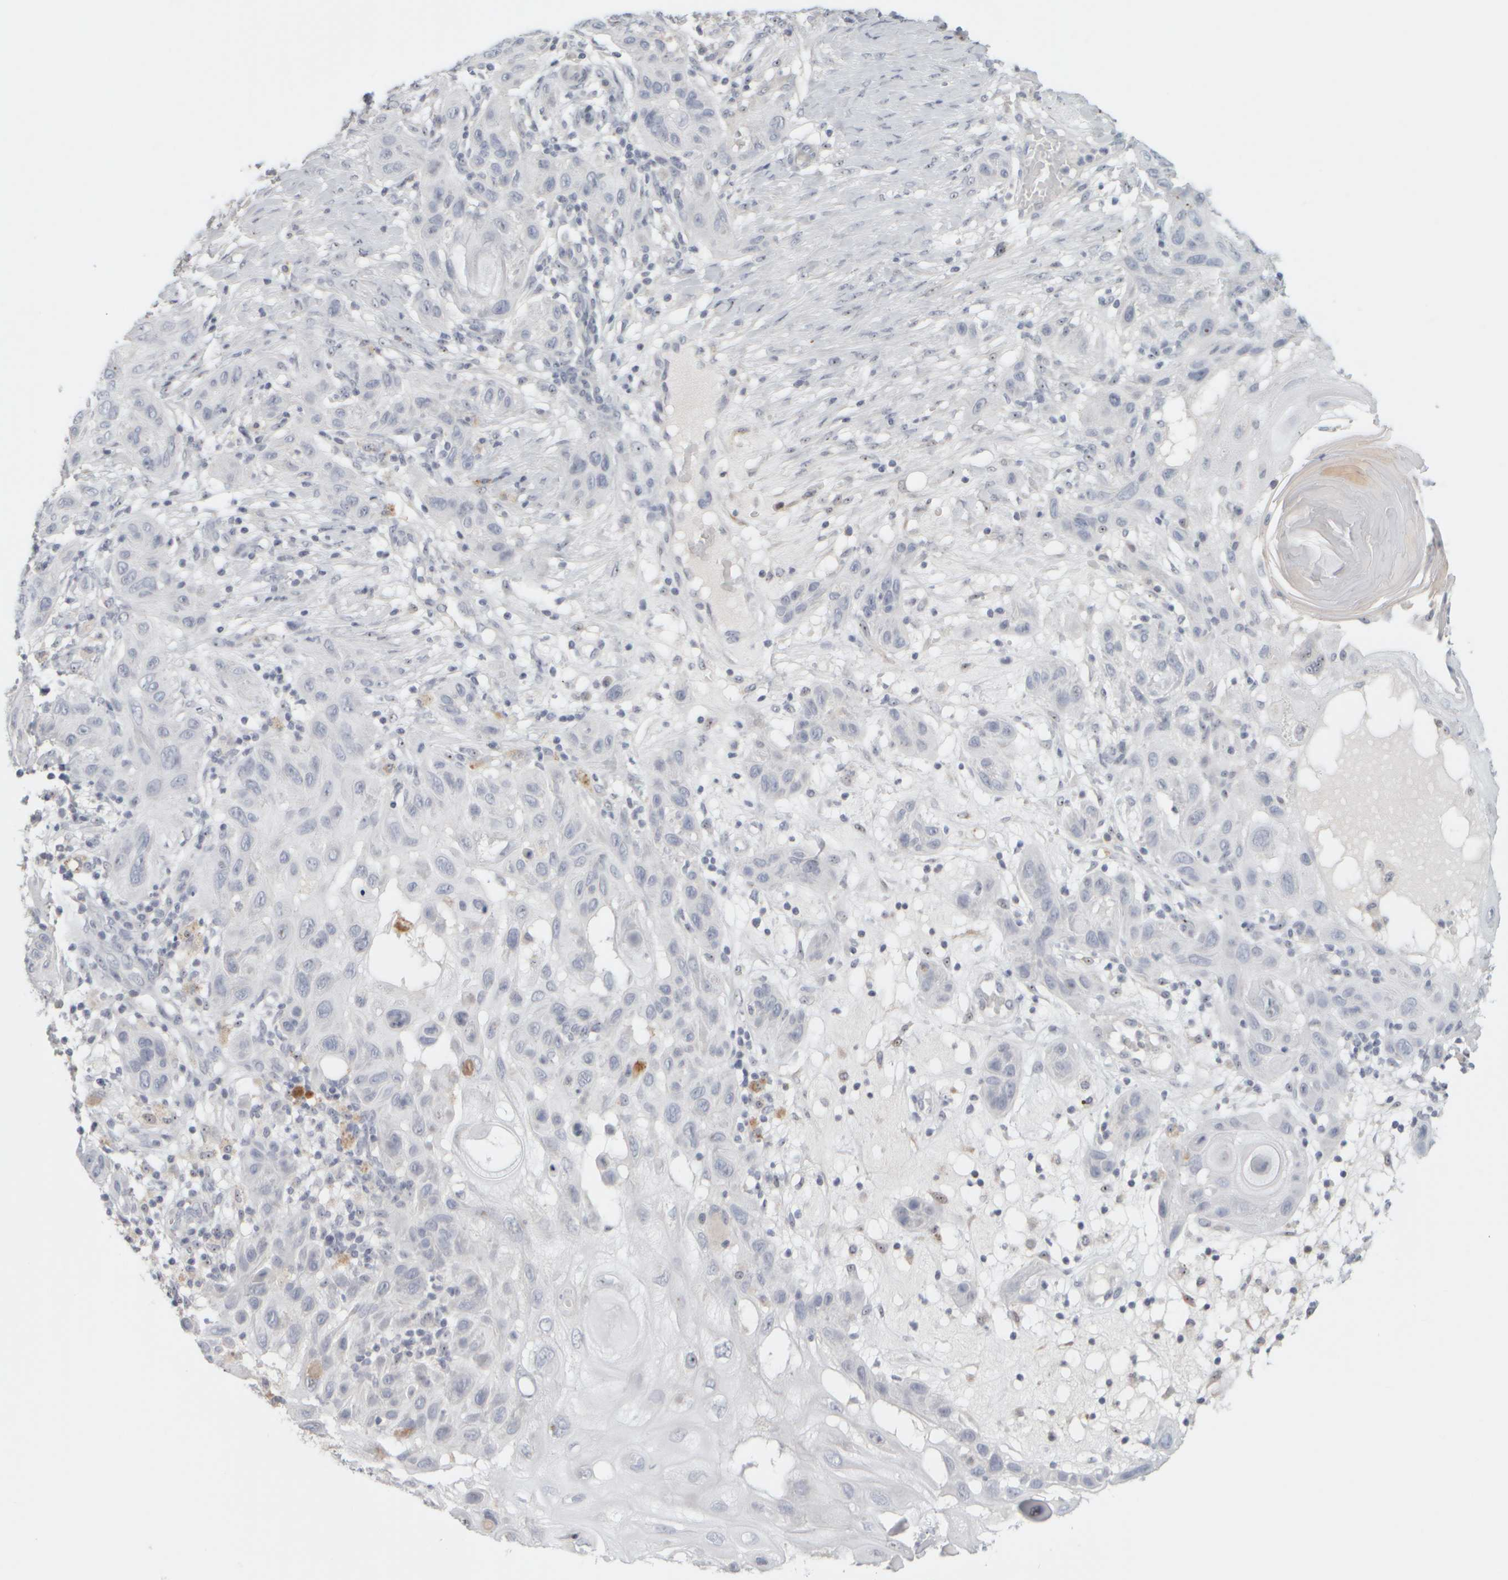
{"staining": {"intensity": "moderate", "quantity": "<25%", "location": "nuclear"}, "tissue": "skin cancer", "cell_type": "Tumor cells", "image_type": "cancer", "snomed": [{"axis": "morphology", "description": "Squamous cell carcinoma, NOS"}, {"axis": "topography", "description": "Skin"}], "caption": "IHC staining of skin cancer (squamous cell carcinoma), which reveals low levels of moderate nuclear positivity in about <25% of tumor cells indicating moderate nuclear protein staining. The staining was performed using DAB (brown) for protein detection and nuclei were counterstained in hematoxylin (blue).", "gene": "DCXR", "patient": {"sex": "female", "age": 96}}